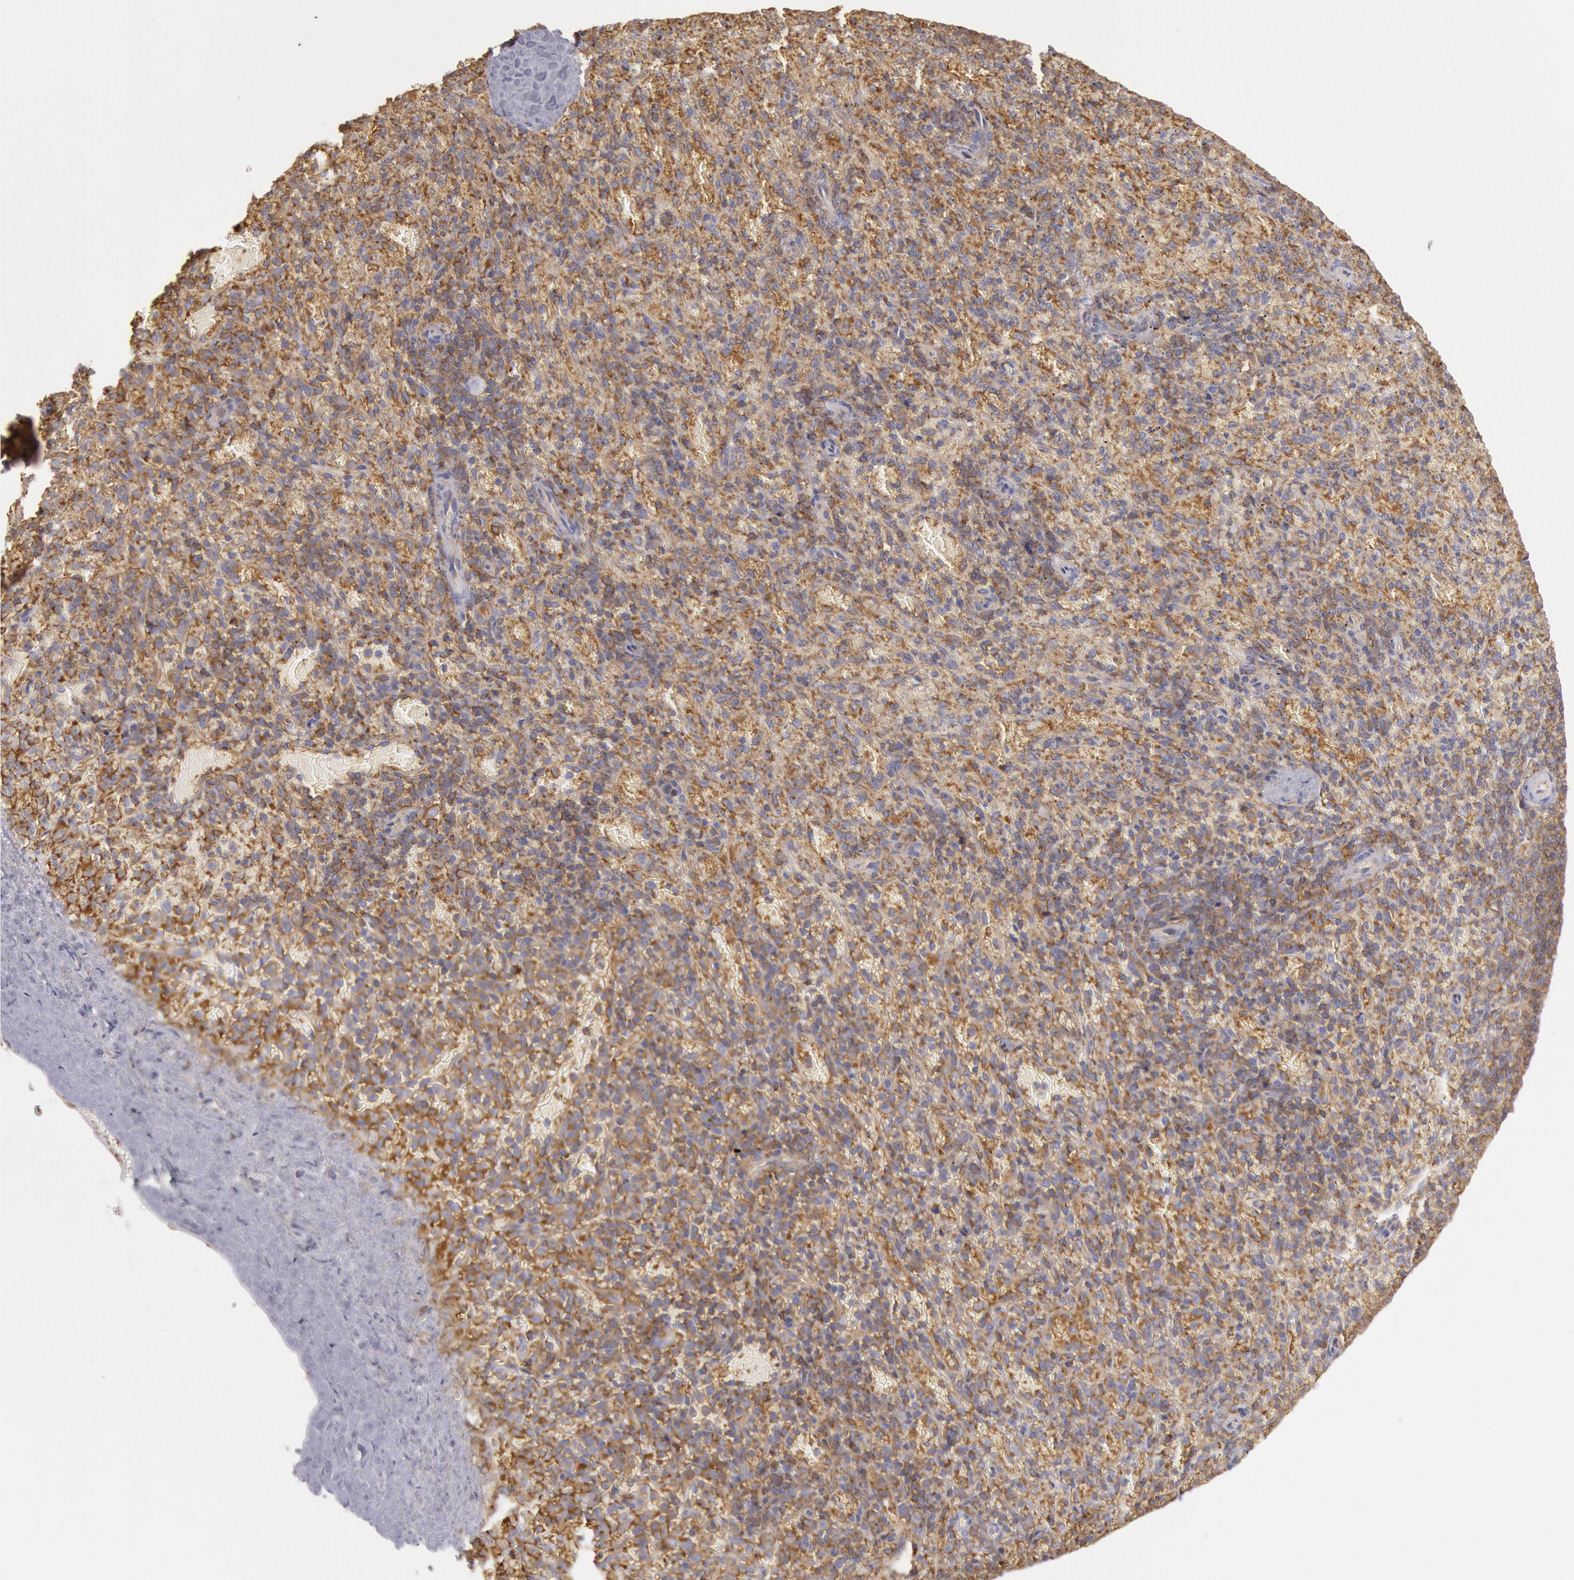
{"staining": {"intensity": "moderate", "quantity": ">75%", "location": "cytoplasmic/membranous"}, "tissue": "spleen", "cell_type": "Cells in red pulp", "image_type": "normal", "snomed": [{"axis": "morphology", "description": "Normal tissue, NOS"}, {"axis": "topography", "description": "Spleen"}], "caption": "Human spleen stained with a brown dye shows moderate cytoplasmic/membranous positive positivity in about >75% of cells in red pulp.", "gene": "SNAP23", "patient": {"sex": "female", "age": 50}}